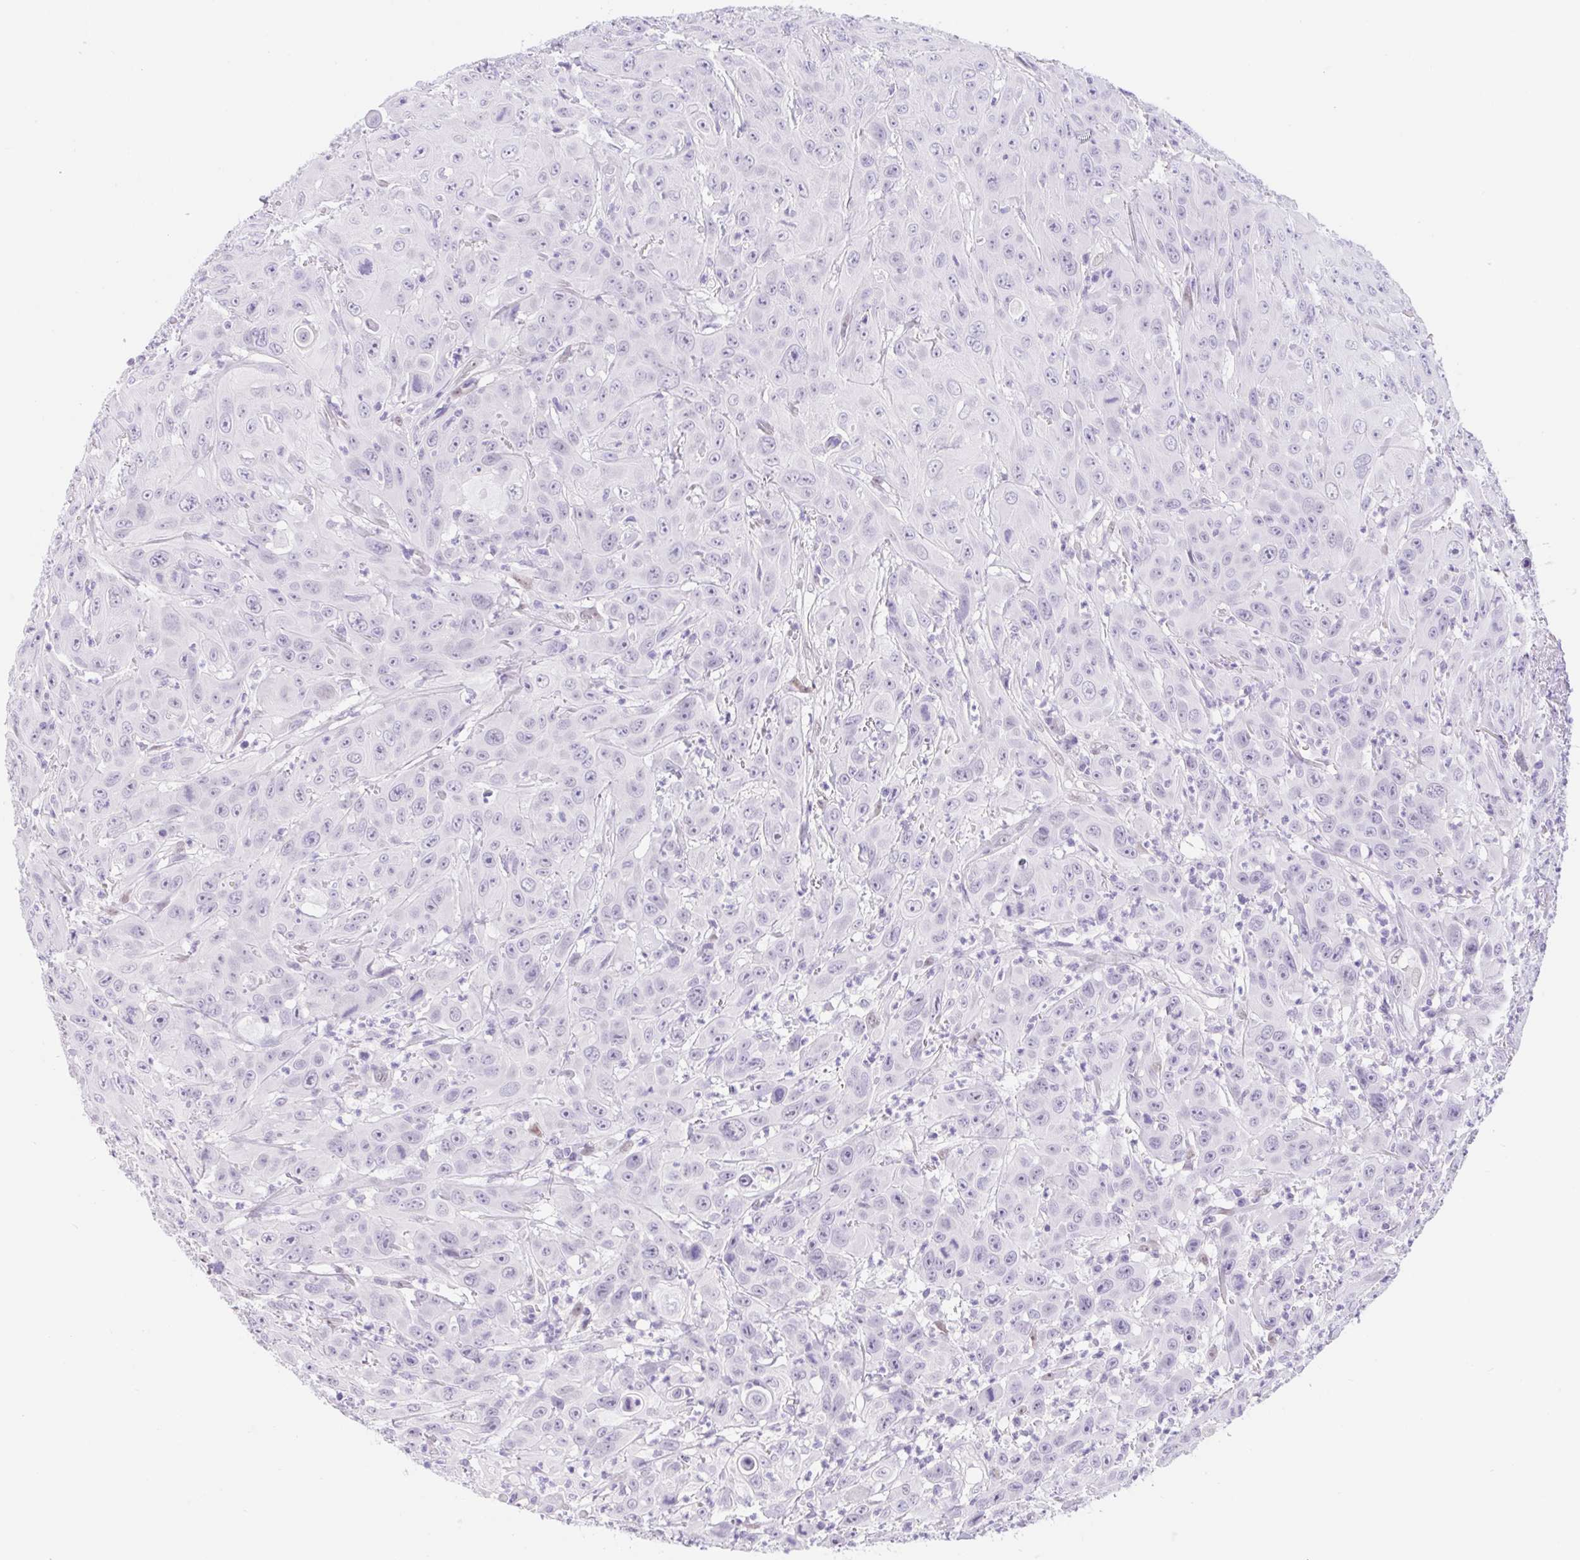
{"staining": {"intensity": "negative", "quantity": "none", "location": "none"}, "tissue": "head and neck cancer", "cell_type": "Tumor cells", "image_type": "cancer", "snomed": [{"axis": "morphology", "description": "Squamous cell carcinoma, NOS"}, {"axis": "topography", "description": "Skin"}, {"axis": "topography", "description": "Head-Neck"}], "caption": "This image is of head and neck cancer (squamous cell carcinoma) stained with immunohistochemistry (IHC) to label a protein in brown with the nuclei are counter-stained blue. There is no positivity in tumor cells.", "gene": "CAND1", "patient": {"sex": "male", "age": 80}}